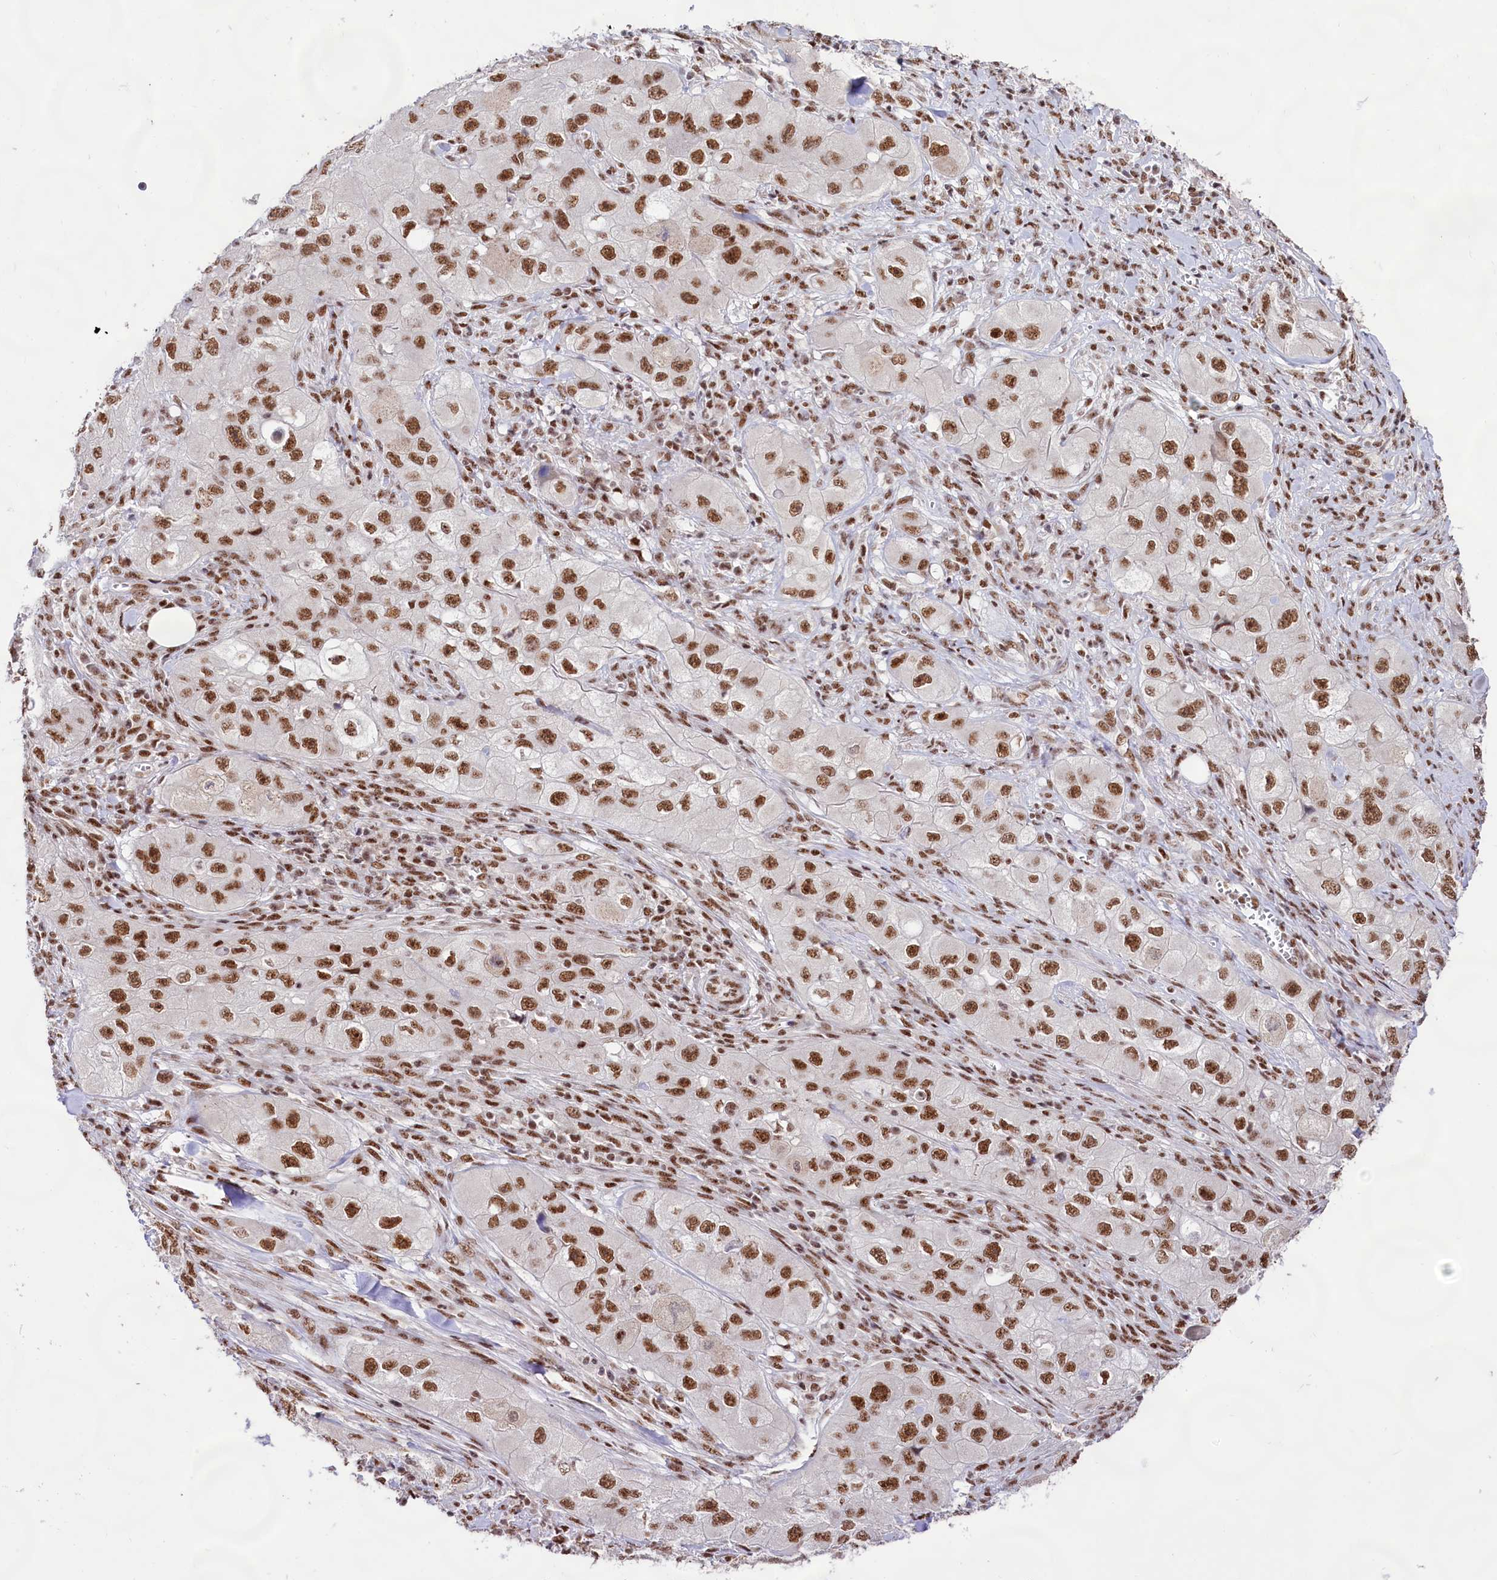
{"staining": {"intensity": "strong", "quantity": ">75%", "location": "nuclear"}, "tissue": "skin cancer", "cell_type": "Tumor cells", "image_type": "cancer", "snomed": [{"axis": "morphology", "description": "Squamous cell carcinoma, NOS"}, {"axis": "topography", "description": "Skin"}, {"axis": "topography", "description": "Subcutis"}], "caption": "This image demonstrates IHC staining of human skin cancer, with high strong nuclear expression in about >75% of tumor cells.", "gene": "HIRA", "patient": {"sex": "male", "age": 73}}